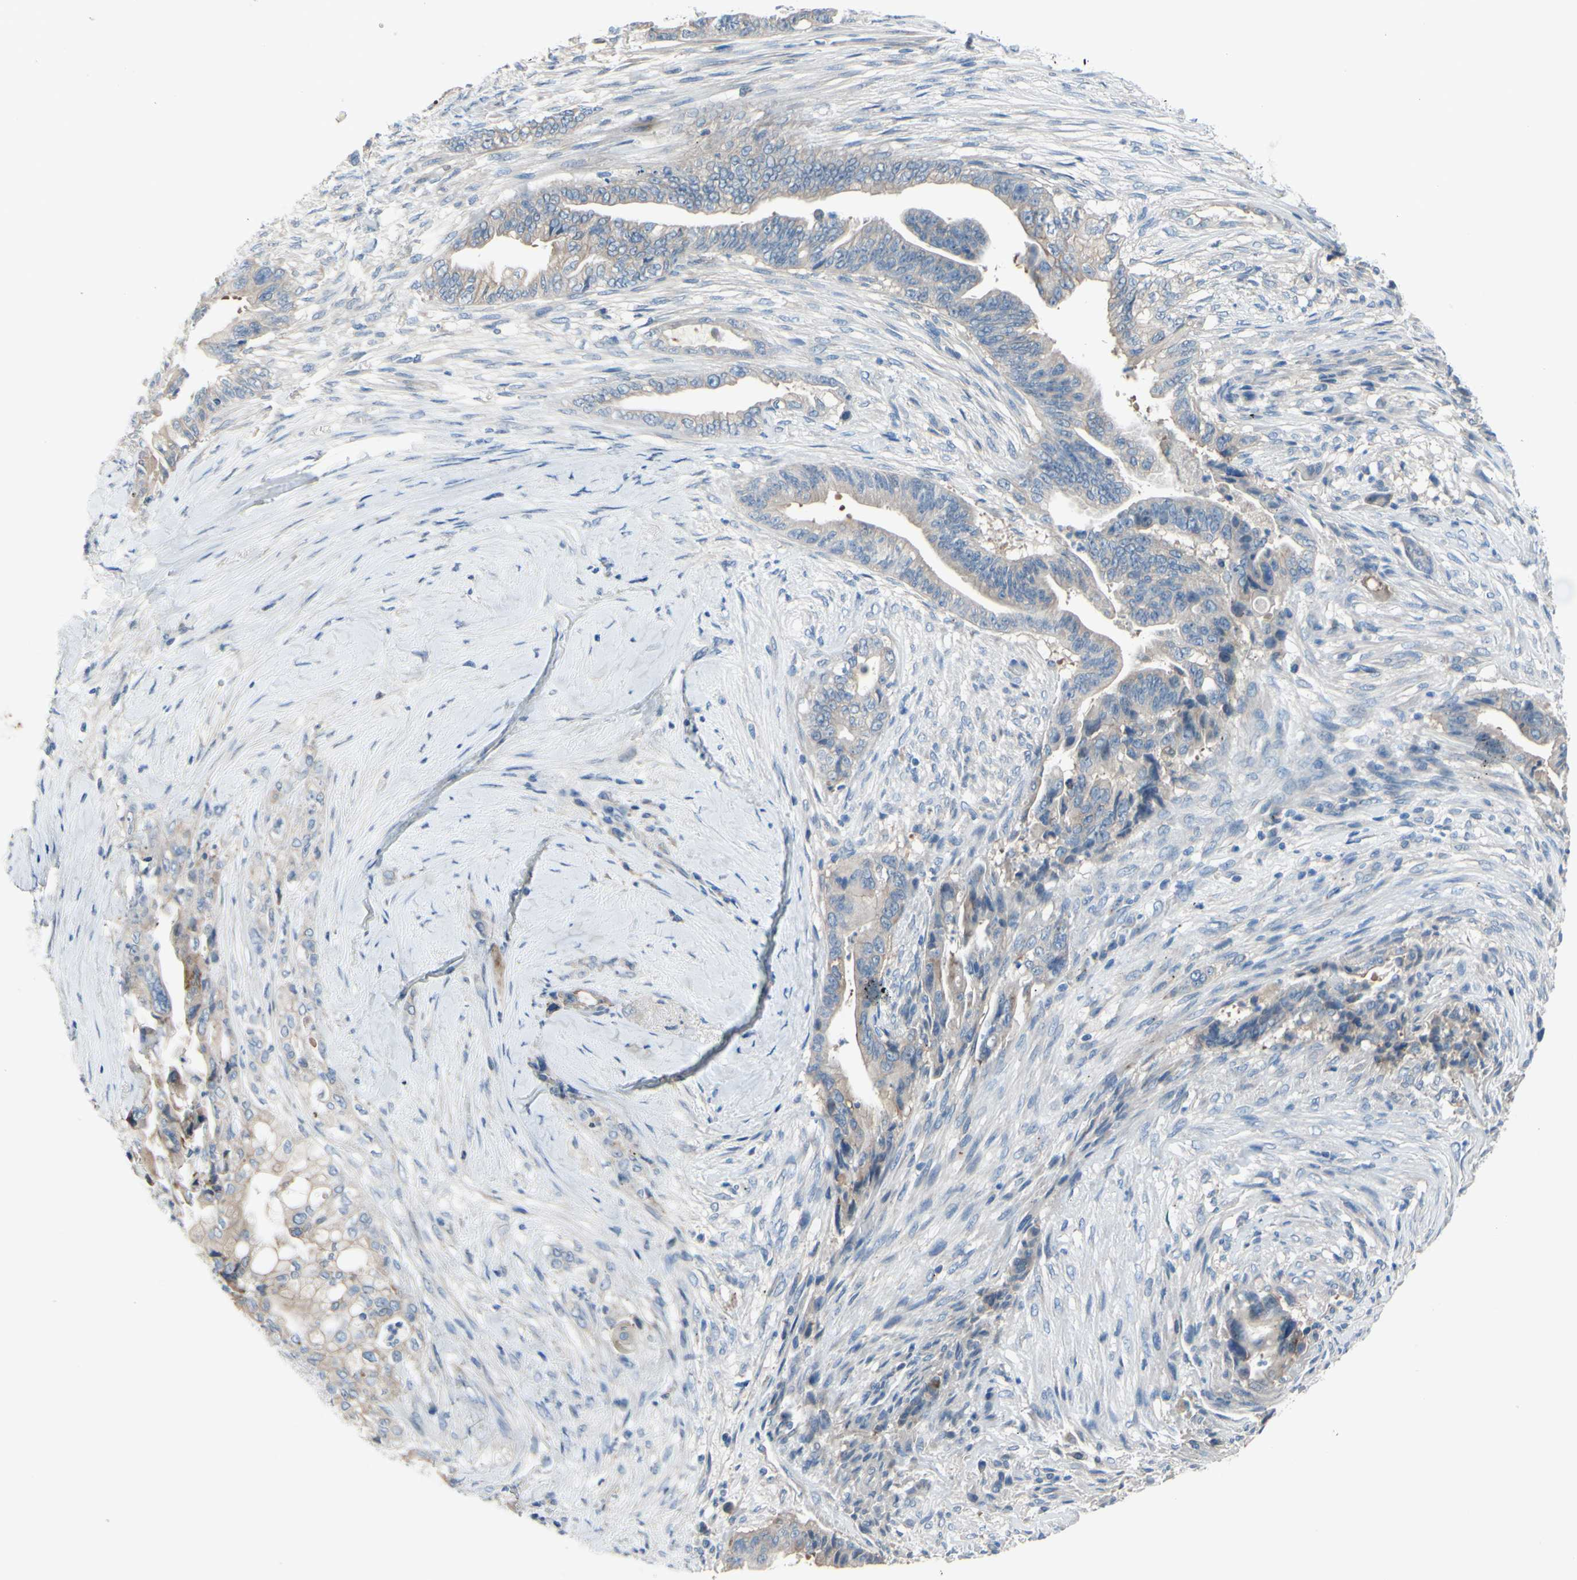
{"staining": {"intensity": "weak", "quantity": "25%-75%", "location": "cytoplasmic/membranous"}, "tissue": "pancreatic cancer", "cell_type": "Tumor cells", "image_type": "cancer", "snomed": [{"axis": "morphology", "description": "Adenocarcinoma, NOS"}, {"axis": "topography", "description": "Pancreas"}], "caption": "Protein expression analysis of human pancreatic adenocarcinoma reveals weak cytoplasmic/membranous staining in about 25%-75% of tumor cells.", "gene": "TMEM59L", "patient": {"sex": "male", "age": 70}}